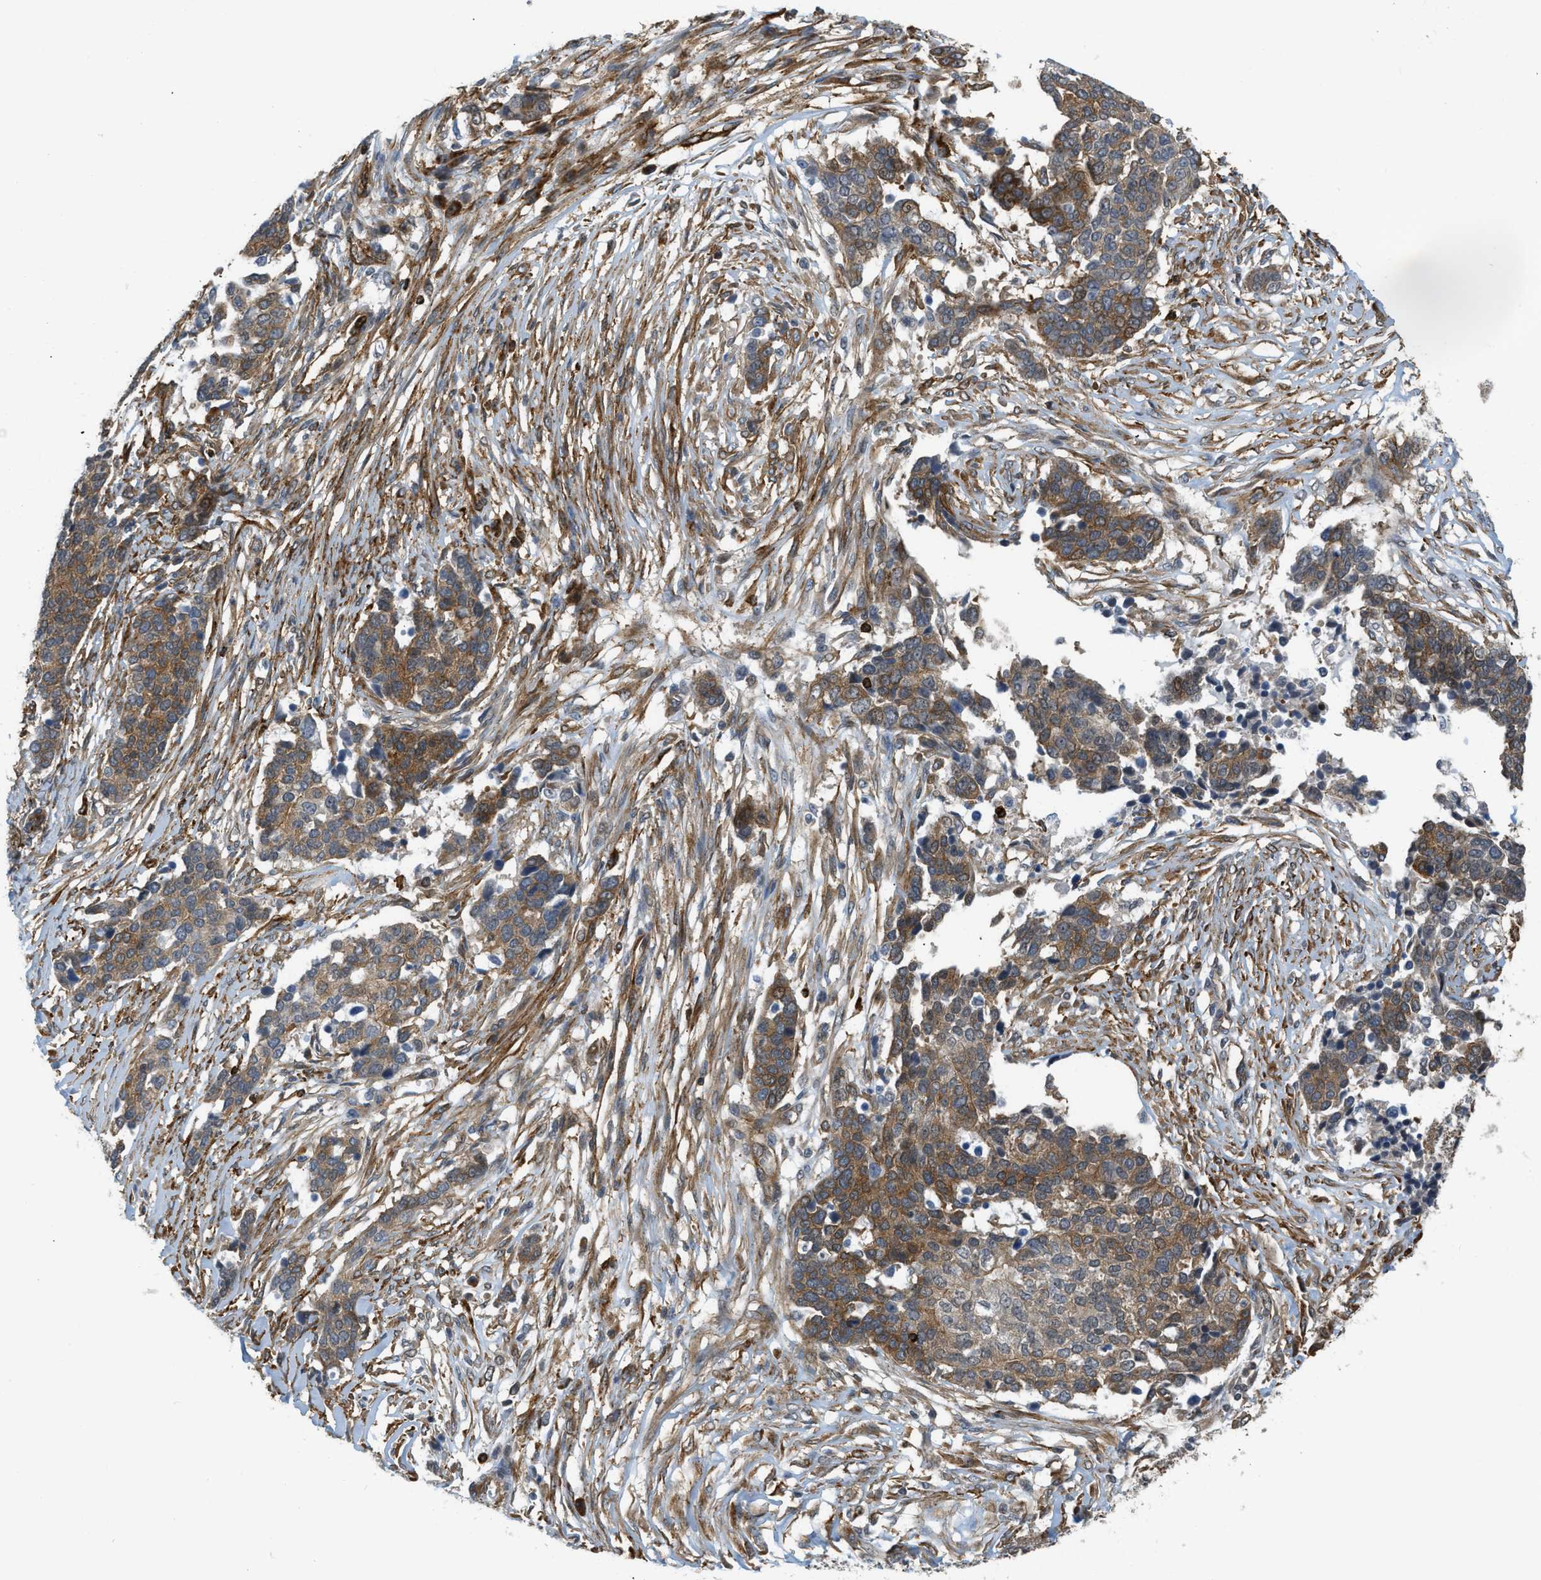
{"staining": {"intensity": "moderate", "quantity": ">75%", "location": "cytoplasmic/membranous"}, "tissue": "ovarian cancer", "cell_type": "Tumor cells", "image_type": "cancer", "snomed": [{"axis": "morphology", "description": "Cystadenocarcinoma, serous, NOS"}, {"axis": "topography", "description": "Ovary"}], "caption": "The micrograph exhibits a brown stain indicating the presence of a protein in the cytoplasmic/membranous of tumor cells in ovarian cancer (serous cystadenocarcinoma).", "gene": "KIAA1671", "patient": {"sex": "female", "age": 44}}